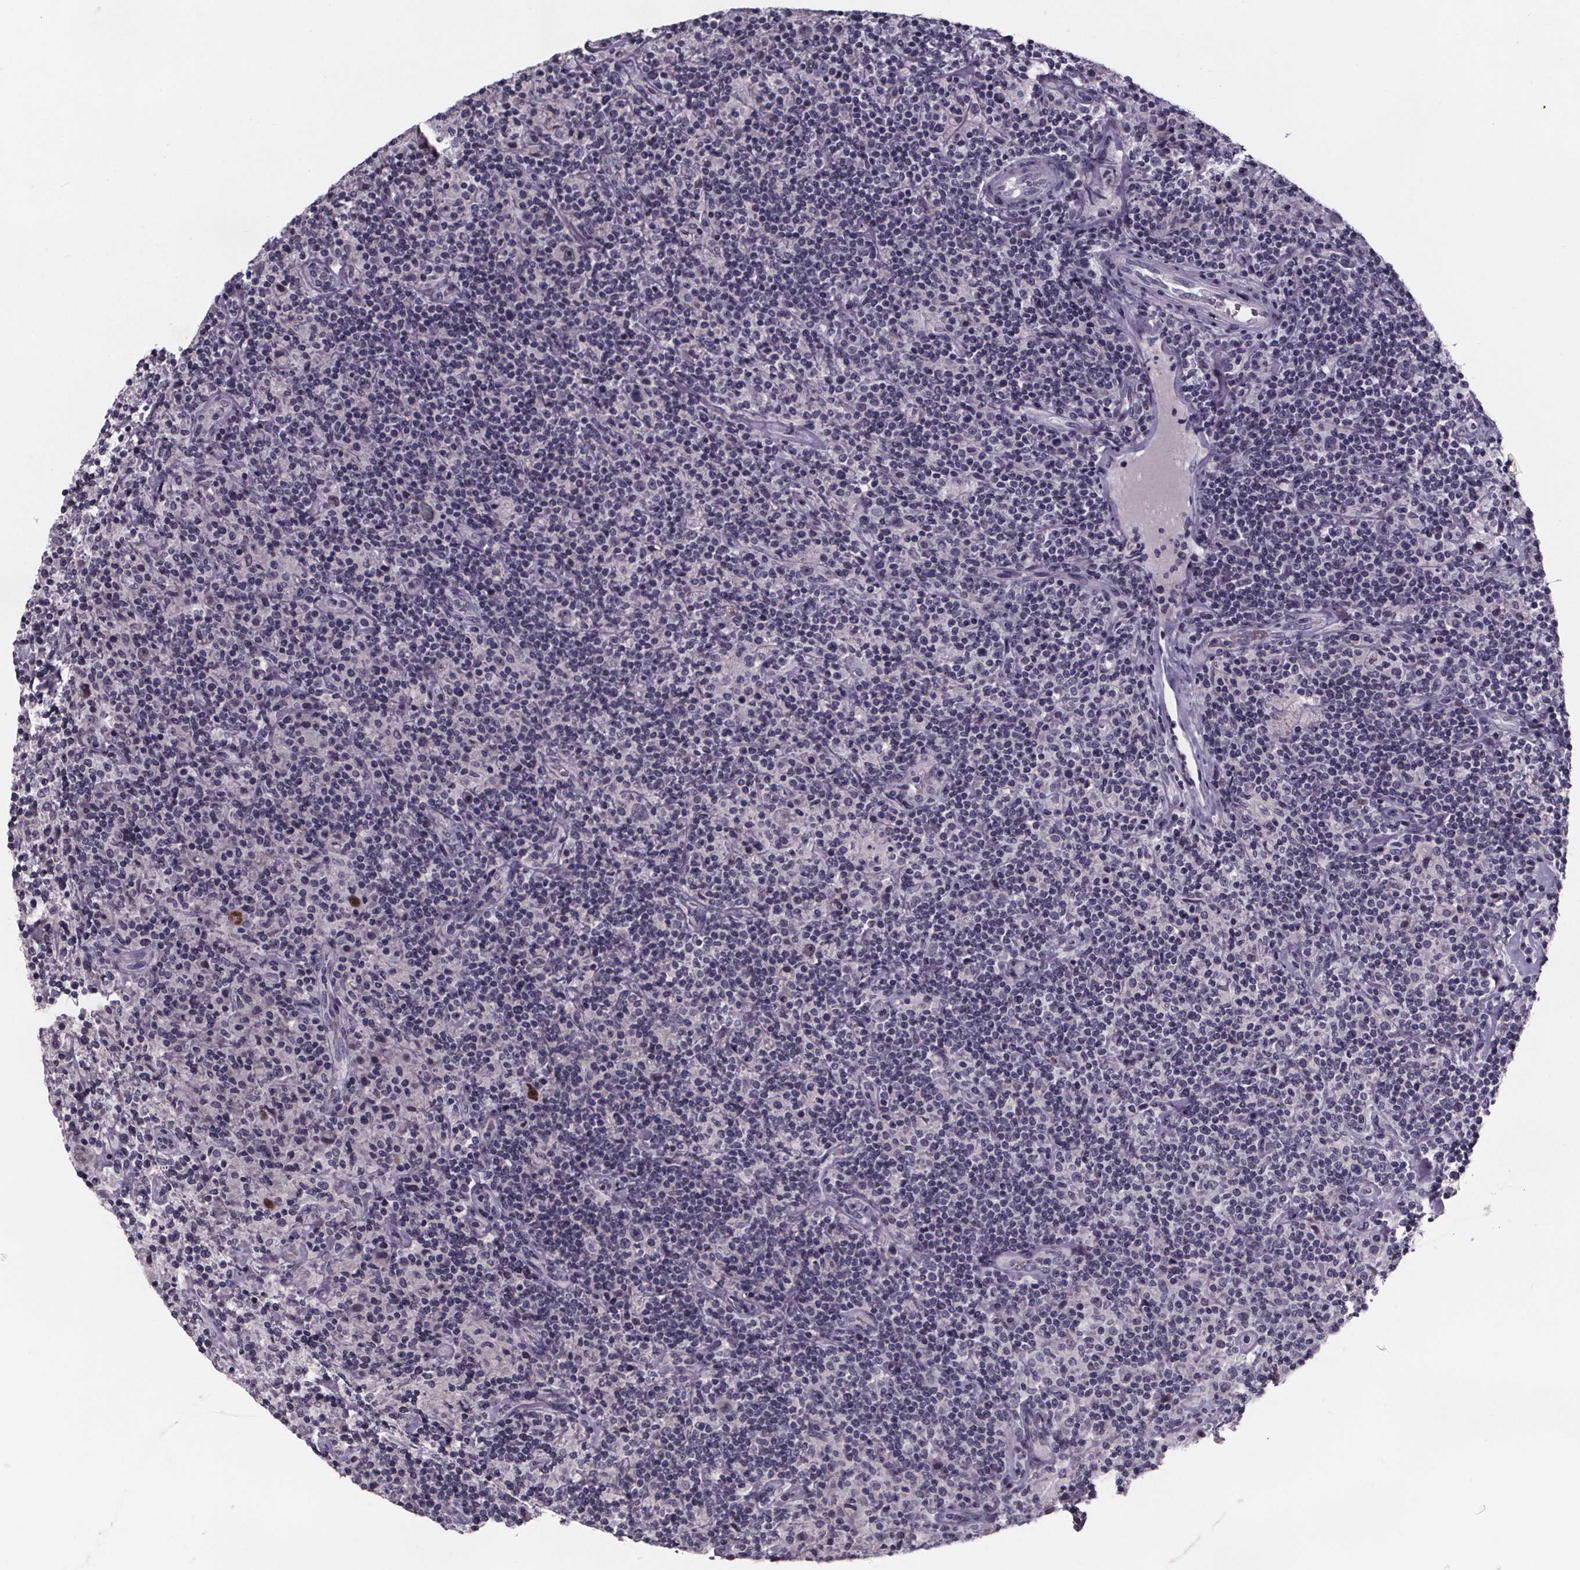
{"staining": {"intensity": "negative", "quantity": "none", "location": "none"}, "tissue": "lymphoma", "cell_type": "Tumor cells", "image_type": "cancer", "snomed": [{"axis": "morphology", "description": "Hodgkin's disease, NOS"}, {"axis": "topography", "description": "Lymph node"}], "caption": "Image shows no protein positivity in tumor cells of Hodgkin's disease tissue.", "gene": "AR", "patient": {"sex": "male", "age": 70}}